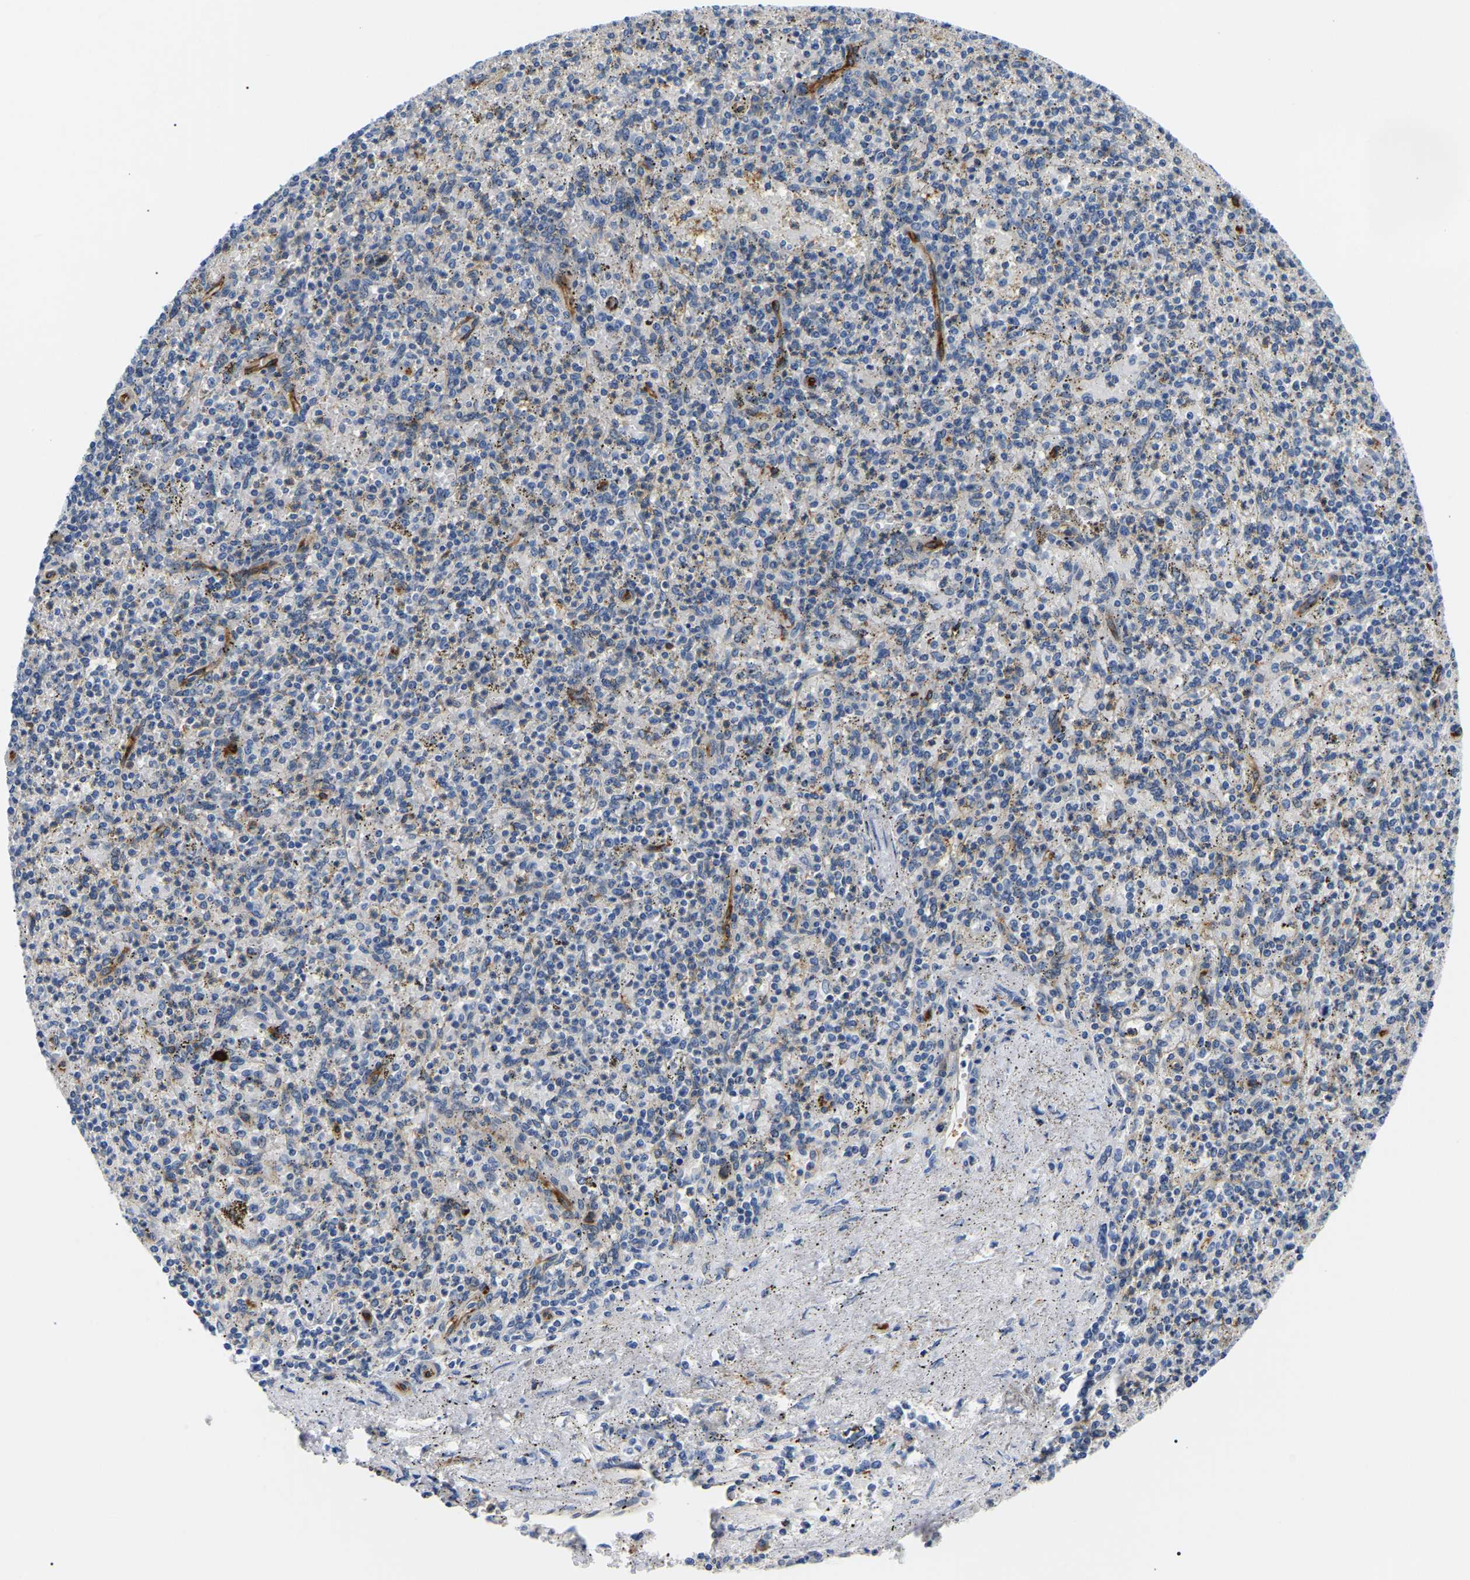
{"staining": {"intensity": "weak", "quantity": "<25%", "location": "cytoplasmic/membranous"}, "tissue": "spleen", "cell_type": "Cells in red pulp", "image_type": "normal", "snomed": [{"axis": "morphology", "description": "Normal tissue, NOS"}, {"axis": "topography", "description": "Spleen"}], "caption": "The immunohistochemistry histopathology image has no significant expression in cells in red pulp of spleen. Brightfield microscopy of IHC stained with DAB (brown) and hematoxylin (blue), captured at high magnification.", "gene": "DUSP8", "patient": {"sex": "male", "age": 72}}